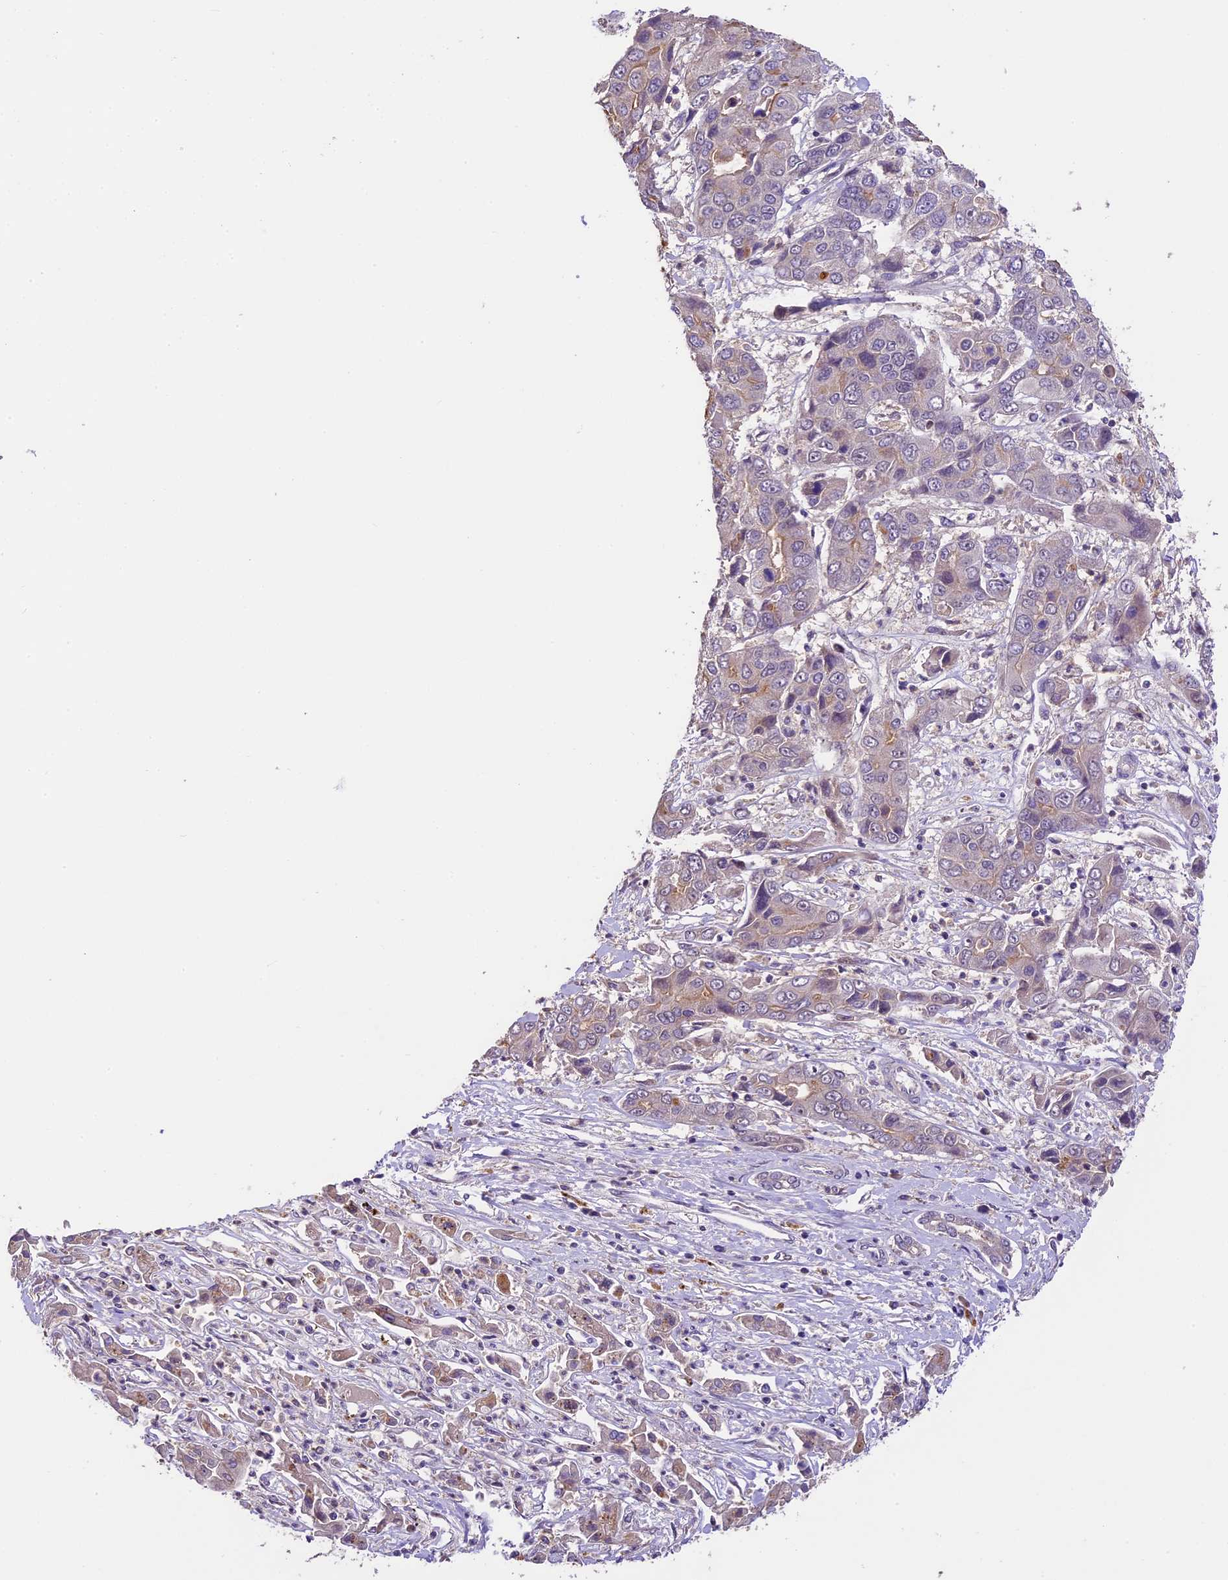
{"staining": {"intensity": "moderate", "quantity": "<25%", "location": "cytoplasmic/membranous"}, "tissue": "liver cancer", "cell_type": "Tumor cells", "image_type": "cancer", "snomed": [{"axis": "morphology", "description": "Cholangiocarcinoma"}, {"axis": "topography", "description": "Liver"}], "caption": "High-magnification brightfield microscopy of liver cancer (cholangiocarcinoma) stained with DAB (brown) and counterstained with hematoxylin (blue). tumor cells exhibit moderate cytoplasmic/membranous staining is appreciated in approximately<25% of cells.", "gene": "DGKH", "patient": {"sex": "male", "age": 67}}